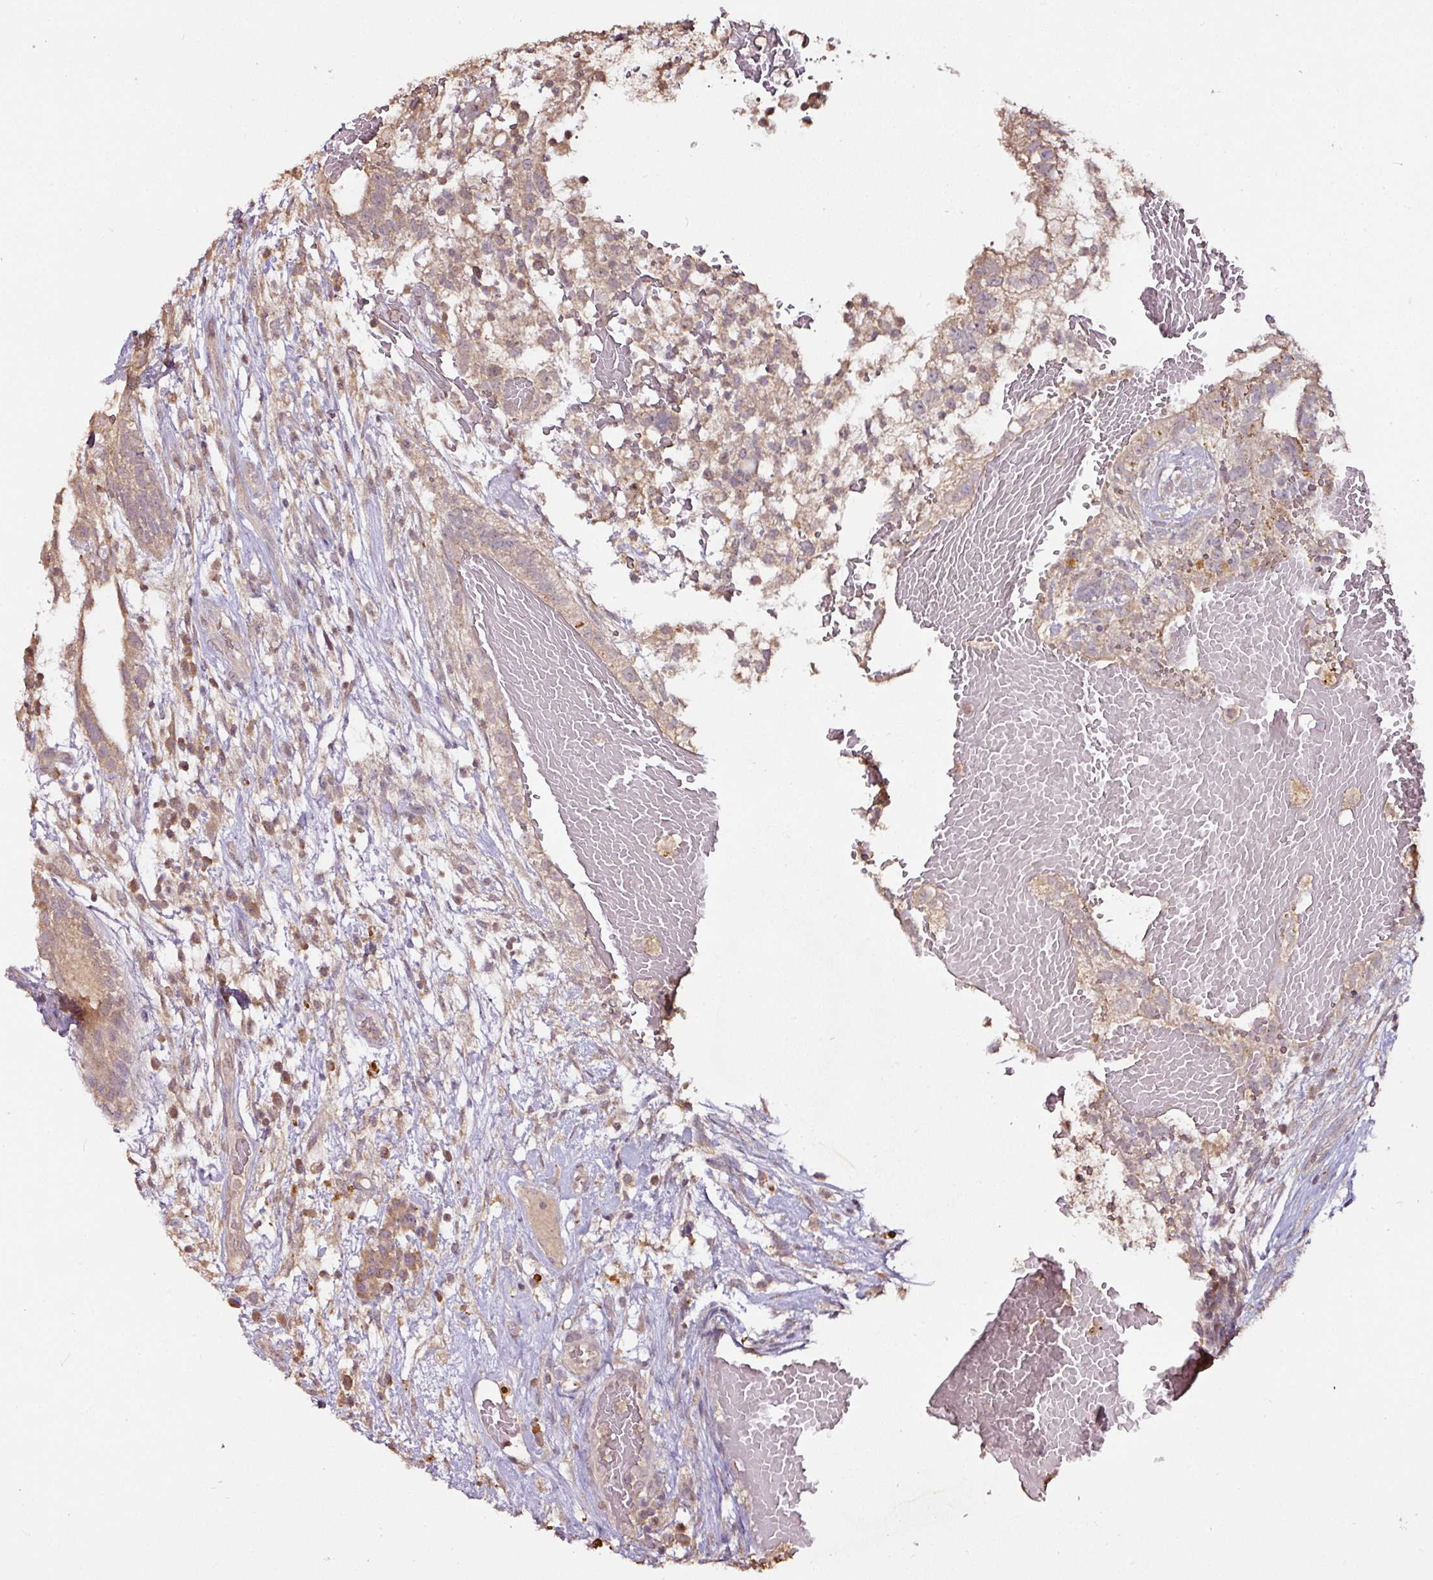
{"staining": {"intensity": "weak", "quantity": "25%-75%", "location": "cytoplasmic/membranous"}, "tissue": "testis cancer", "cell_type": "Tumor cells", "image_type": "cancer", "snomed": [{"axis": "morphology", "description": "Normal tissue, NOS"}, {"axis": "morphology", "description": "Carcinoma, Embryonal, NOS"}, {"axis": "topography", "description": "Testis"}], "caption": "A micrograph of human testis cancer stained for a protein demonstrates weak cytoplasmic/membranous brown staining in tumor cells. The staining was performed using DAB (3,3'-diaminobenzidine) to visualize the protein expression in brown, while the nuclei were stained in blue with hematoxylin (Magnification: 20x).", "gene": "RPL38", "patient": {"sex": "male", "age": 32}}